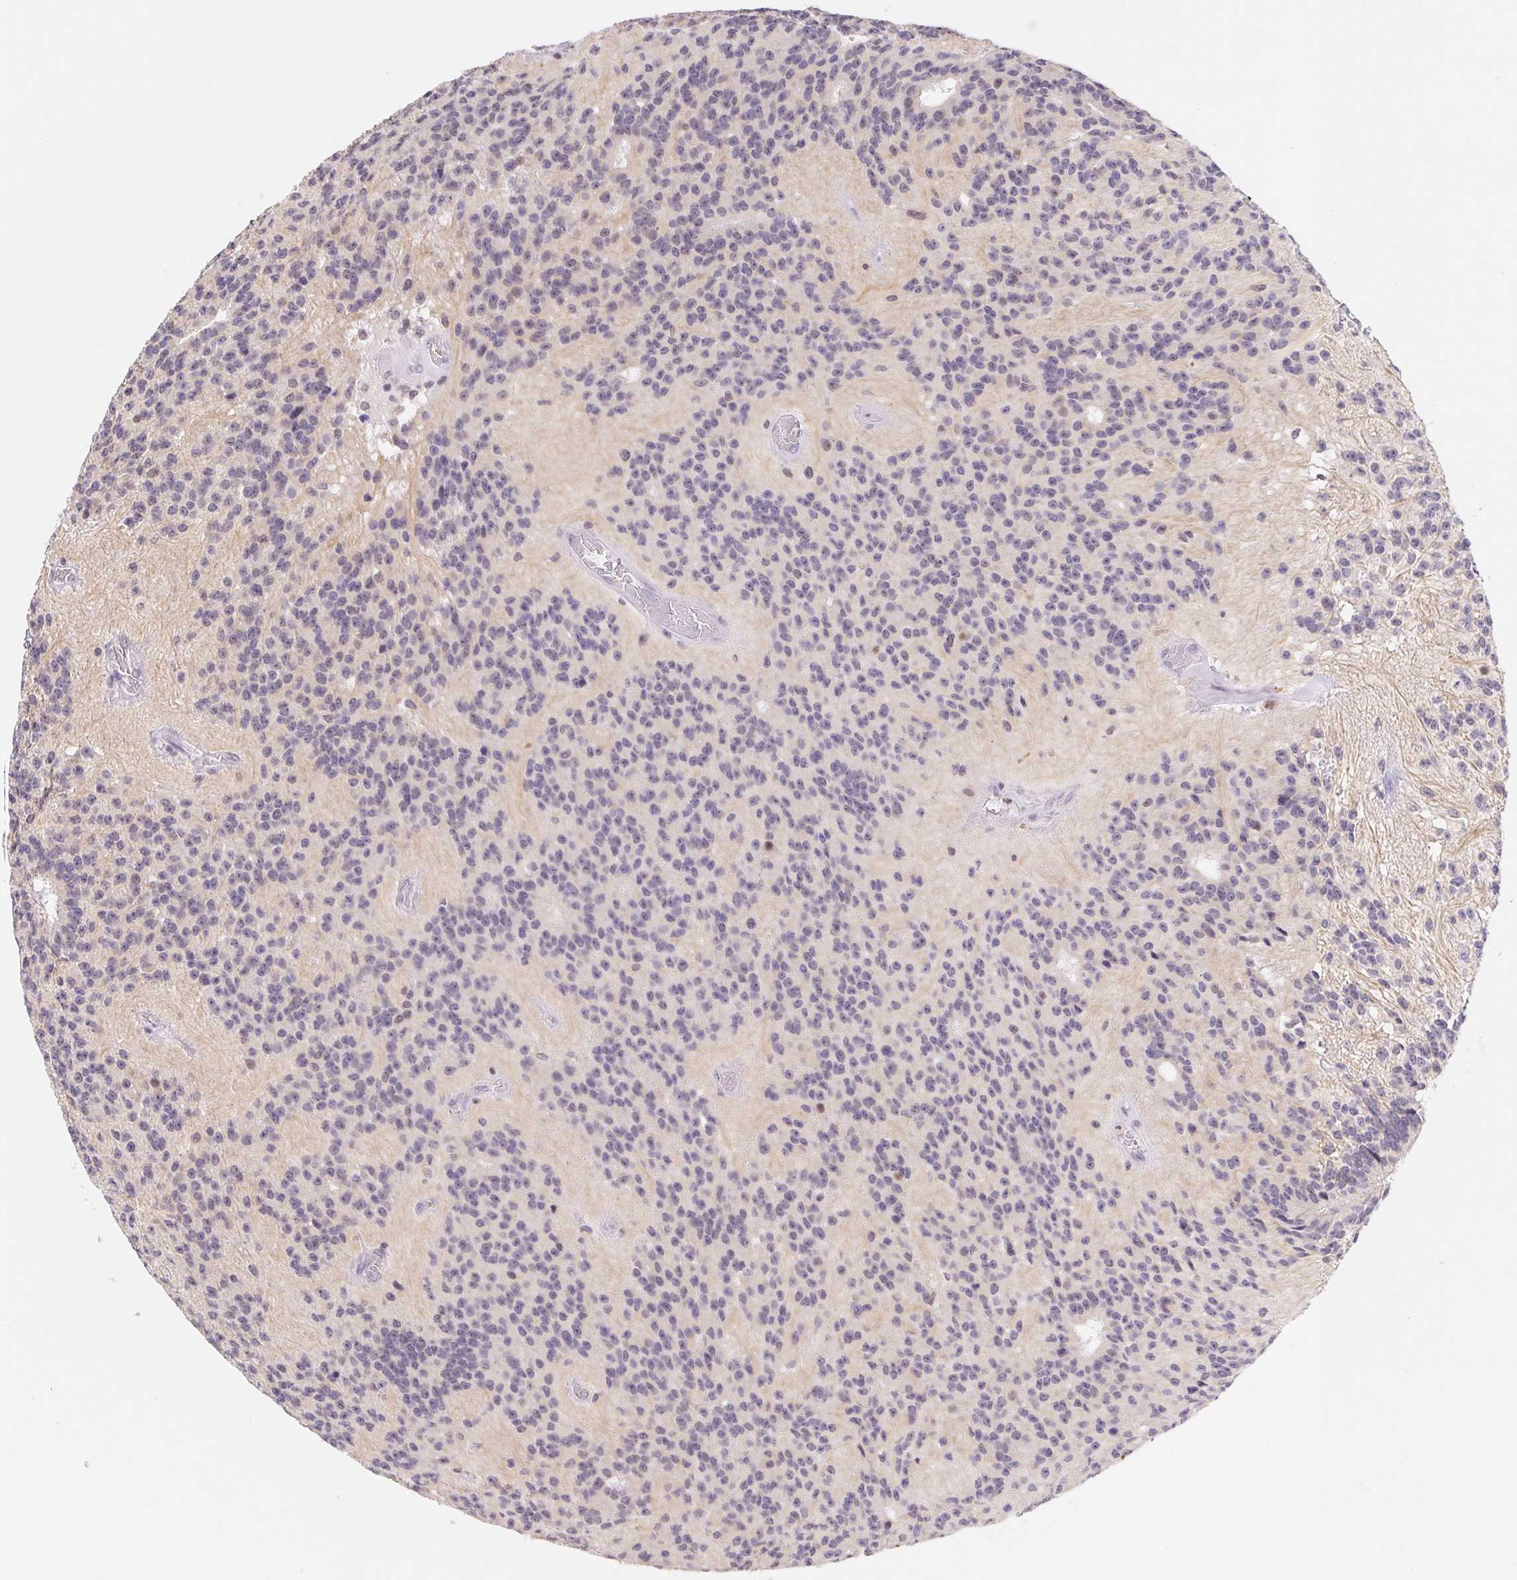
{"staining": {"intensity": "negative", "quantity": "none", "location": "none"}, "tissue": "glioma", "cell_type": "Tumor cells", "image_type": "cancer", "snomed": [{"axis": "morphology", "description": "Glioma, malignant, Low grade"}, {"axis": "topography", "description": "Brain"}], "caption": "Immunohistochemistry photomicrograph of human malignant glioma (low-grade) stained for a protein (brown), which demonstrates no expression in tumor cells. The staining was performed using DAB (3,3'-diaminobenzidine) to visualize the protein expression in brown, while the nuclei were stained in blue with hematoxylin (Magnification: 20x).", "gene": "L3MBTL4", "patient": {"sex": "male", "age": 31}}